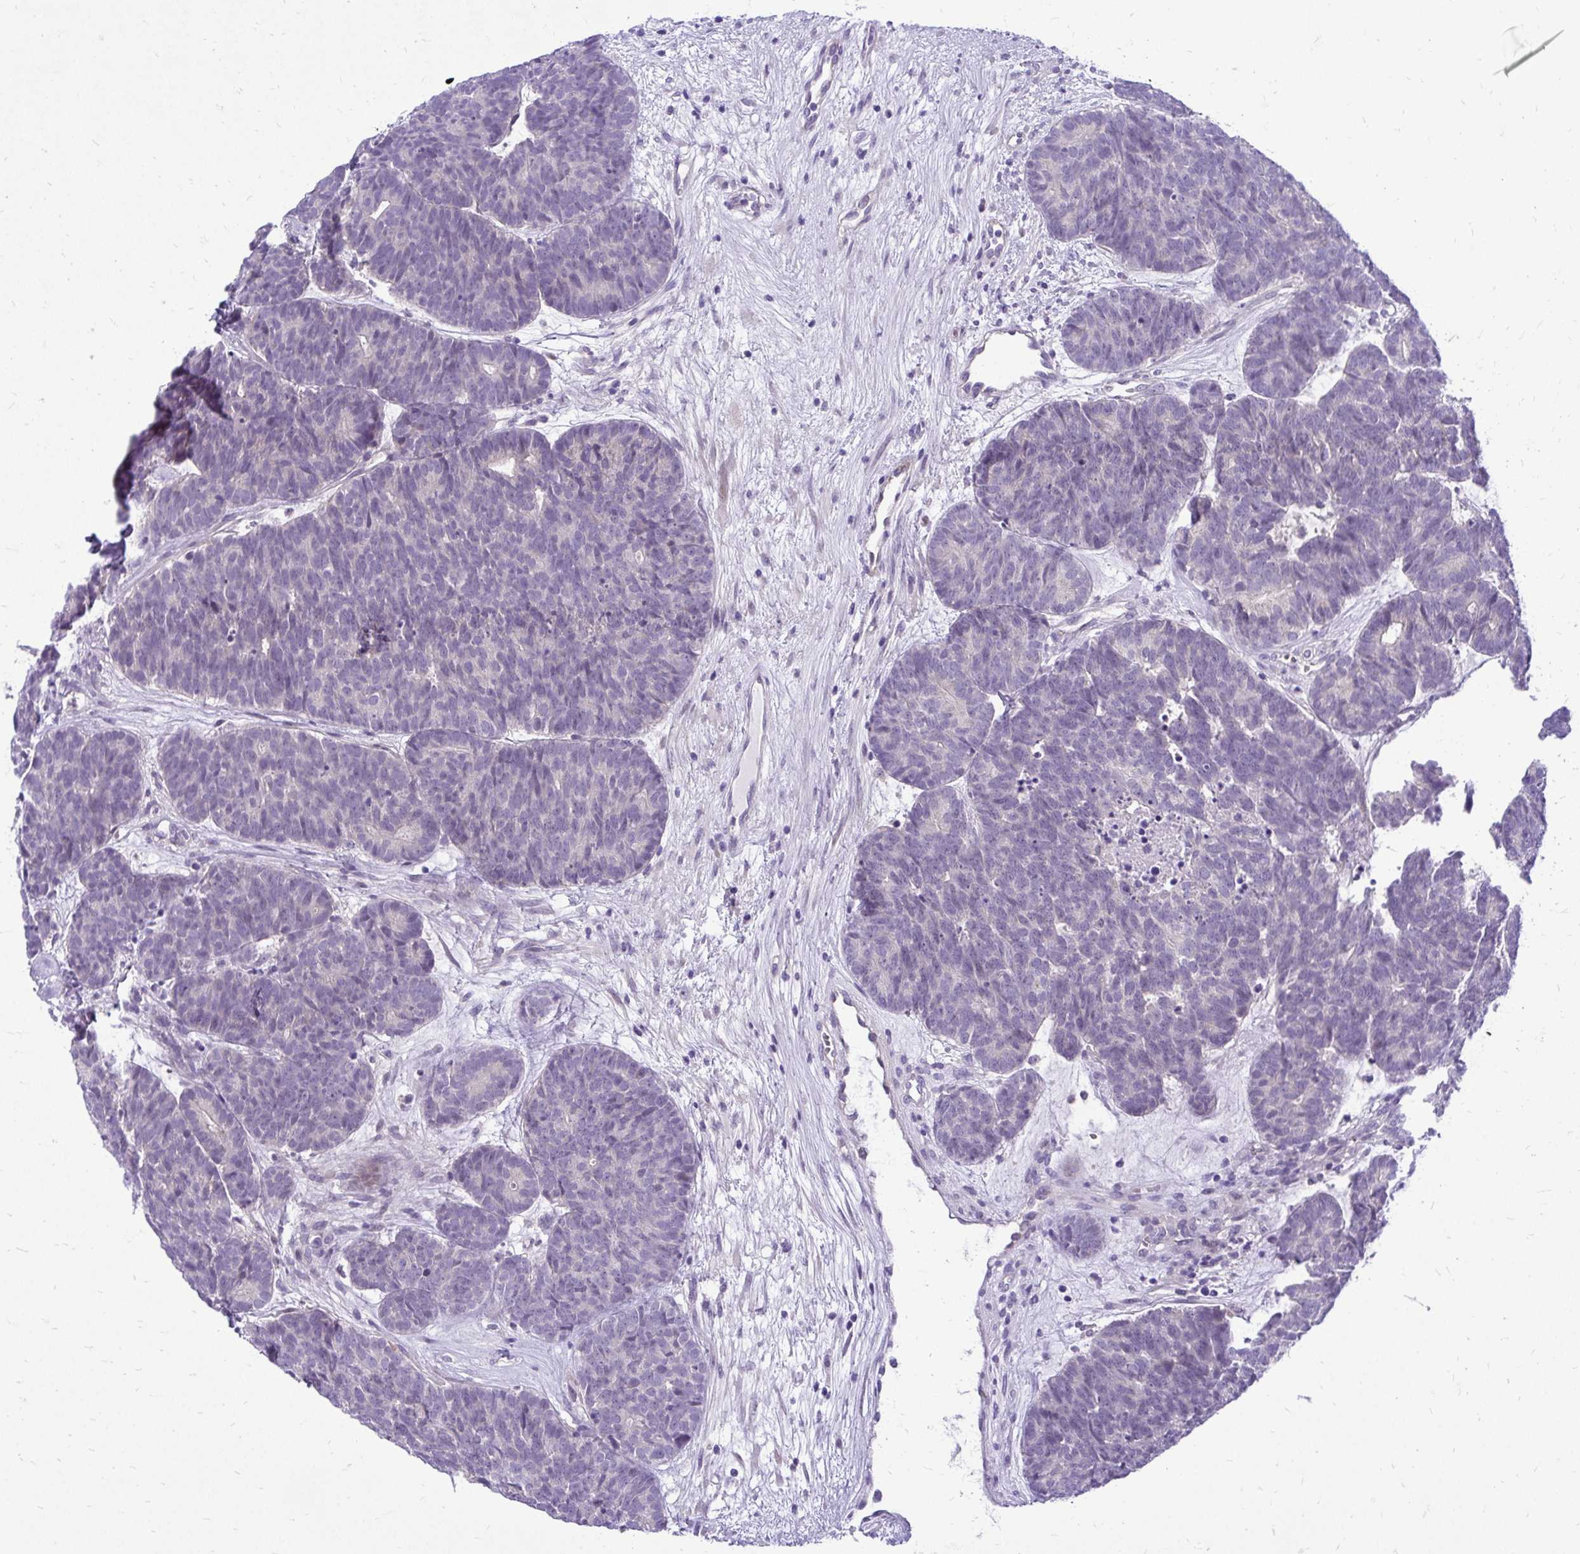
{"staining": {"intensity": "negative", "quantity": "none", "location": "none"}, "tissue": "head and neck cancer", "cell_type": "Tumor cells", "image_type": "cancer", "snomed": [{"axis": "morphology", "description": "Adenocarcinoma, NOS"}, {"axis": "topography", "description": "Head-Neck"}], "caption": "Immunohistochemistry photomicrograph of neoplastic tissue: human adenocarcinoma (head and neck) stained with DAB (3,3'-diaminobenzidine) reveals no significant protein expression in tumor cells. (Brightfield microscopy of DAB immunohistochemistry at high magnification).", "gene": "ZSWIM9", "patient": {"sex": "female", "age": 81}}